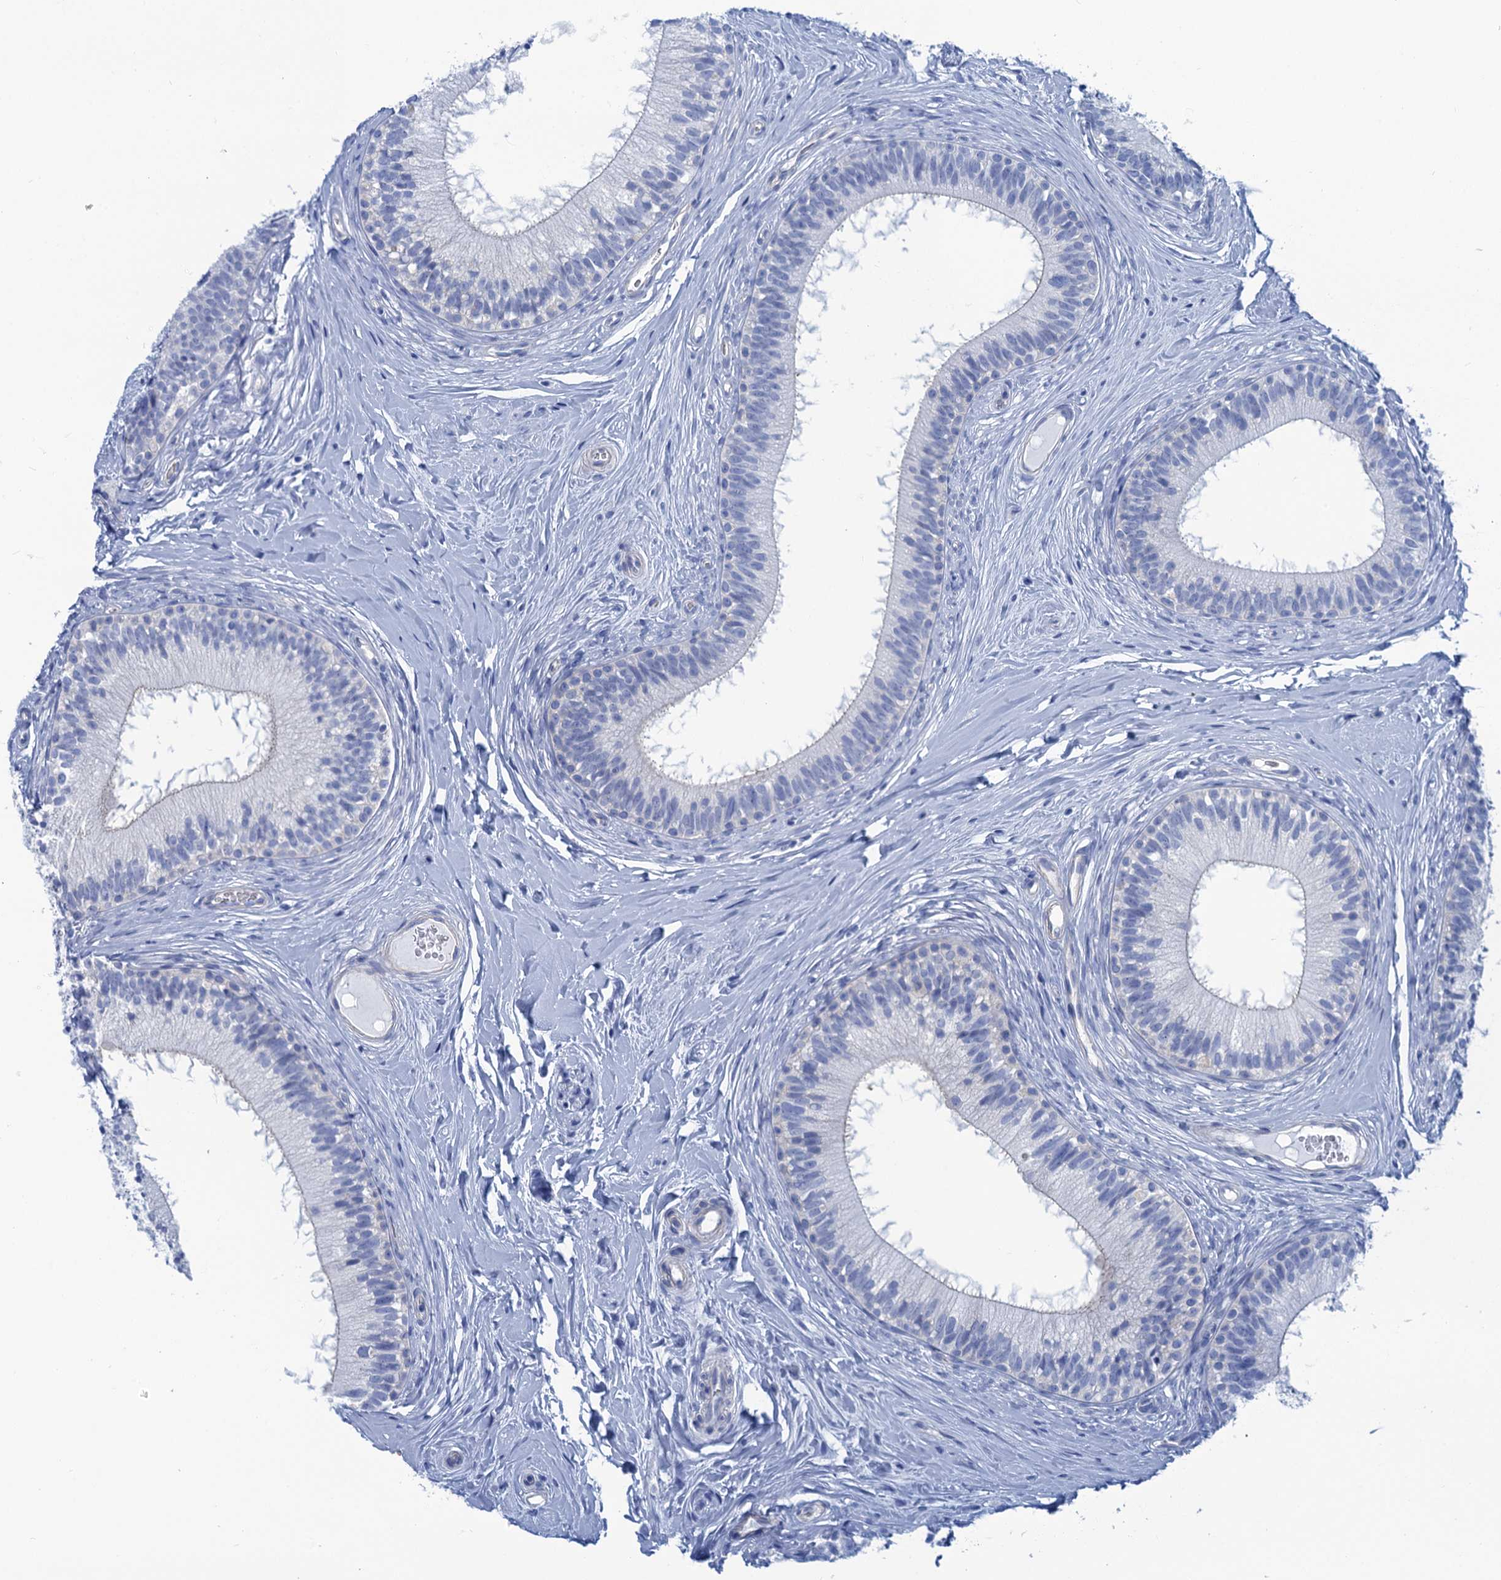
{"staining": {"intensity": "negative", "quantity": "none", "location": "none"}, "tissue": "epididymis", "cell_type": "Glandular cells", "image_type": "normal", "snomed": [{"axis": "morphology", "description": "Normal tissue, NOS"}, {"axis": "topography", "description": "Epididymis"}], "caption": "There is no significant staining in glandular cells of epididymis. (Immunohistochemistry, brightfield microscopy, high magnification).", "gene": "CALML5", "patient": {"sex": "male", "age": 33}}